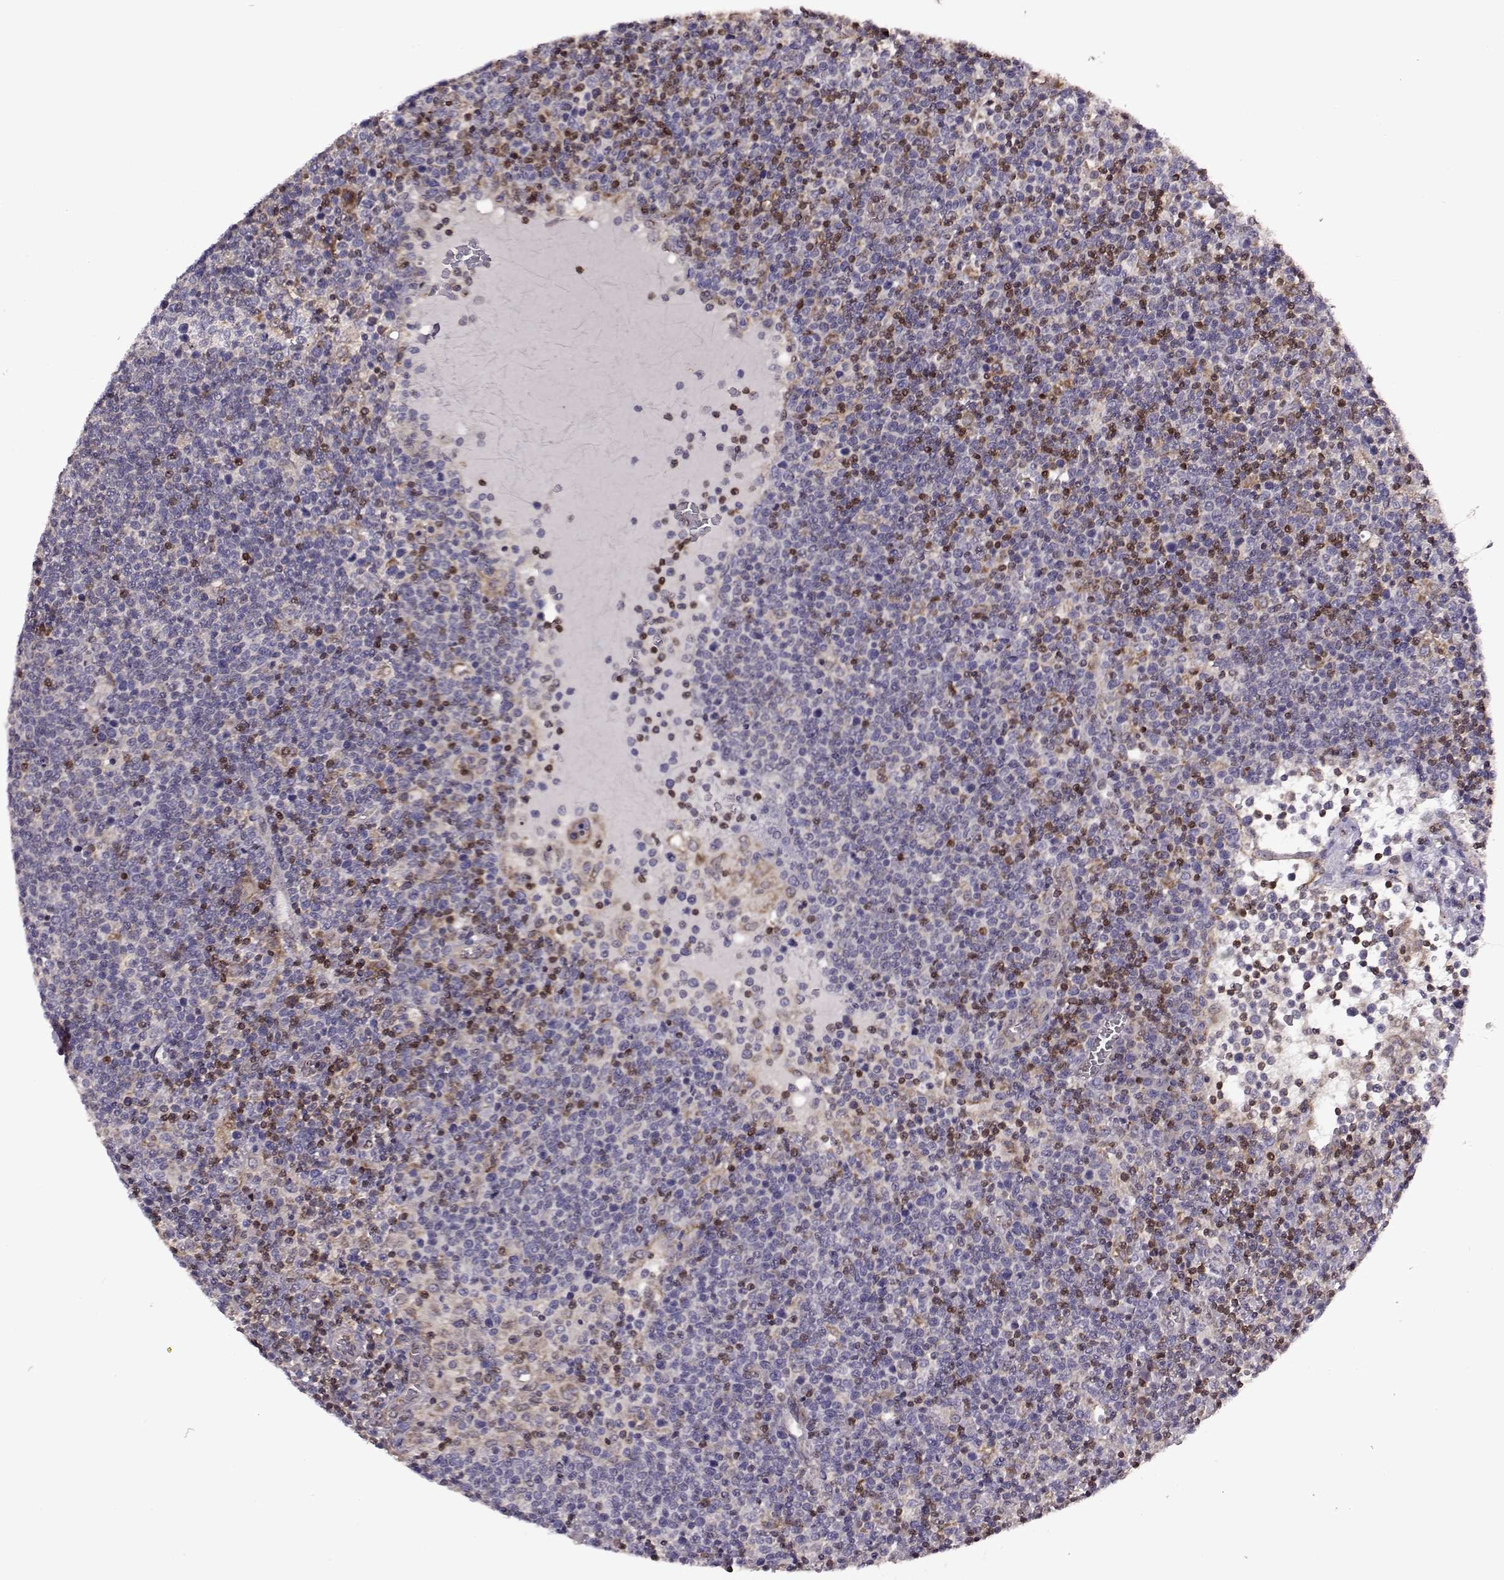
{"staining": {"intensity": "negative", "quantity": "none", "location": "none"}, "tissue": "lymphoma", "cell_type": "Tumor cells", "image_type": "cancer", "snomed": [{"axis": "morphology", "description": "Malignant lymphoma, non-Hodgkin's type, High grade"}, {"axis": "topography", "description": "Lymph node"}], "caption": "Protein analysis of high-grade malignant lymphoma, non-Hodgkin's type reveals no significant staining in tumor cells. (Immunohistochemistry, brightfield microscopy, high magnification).", "gene": "CDC42SE1", "patient": {"sex": "male", "age": 61}}